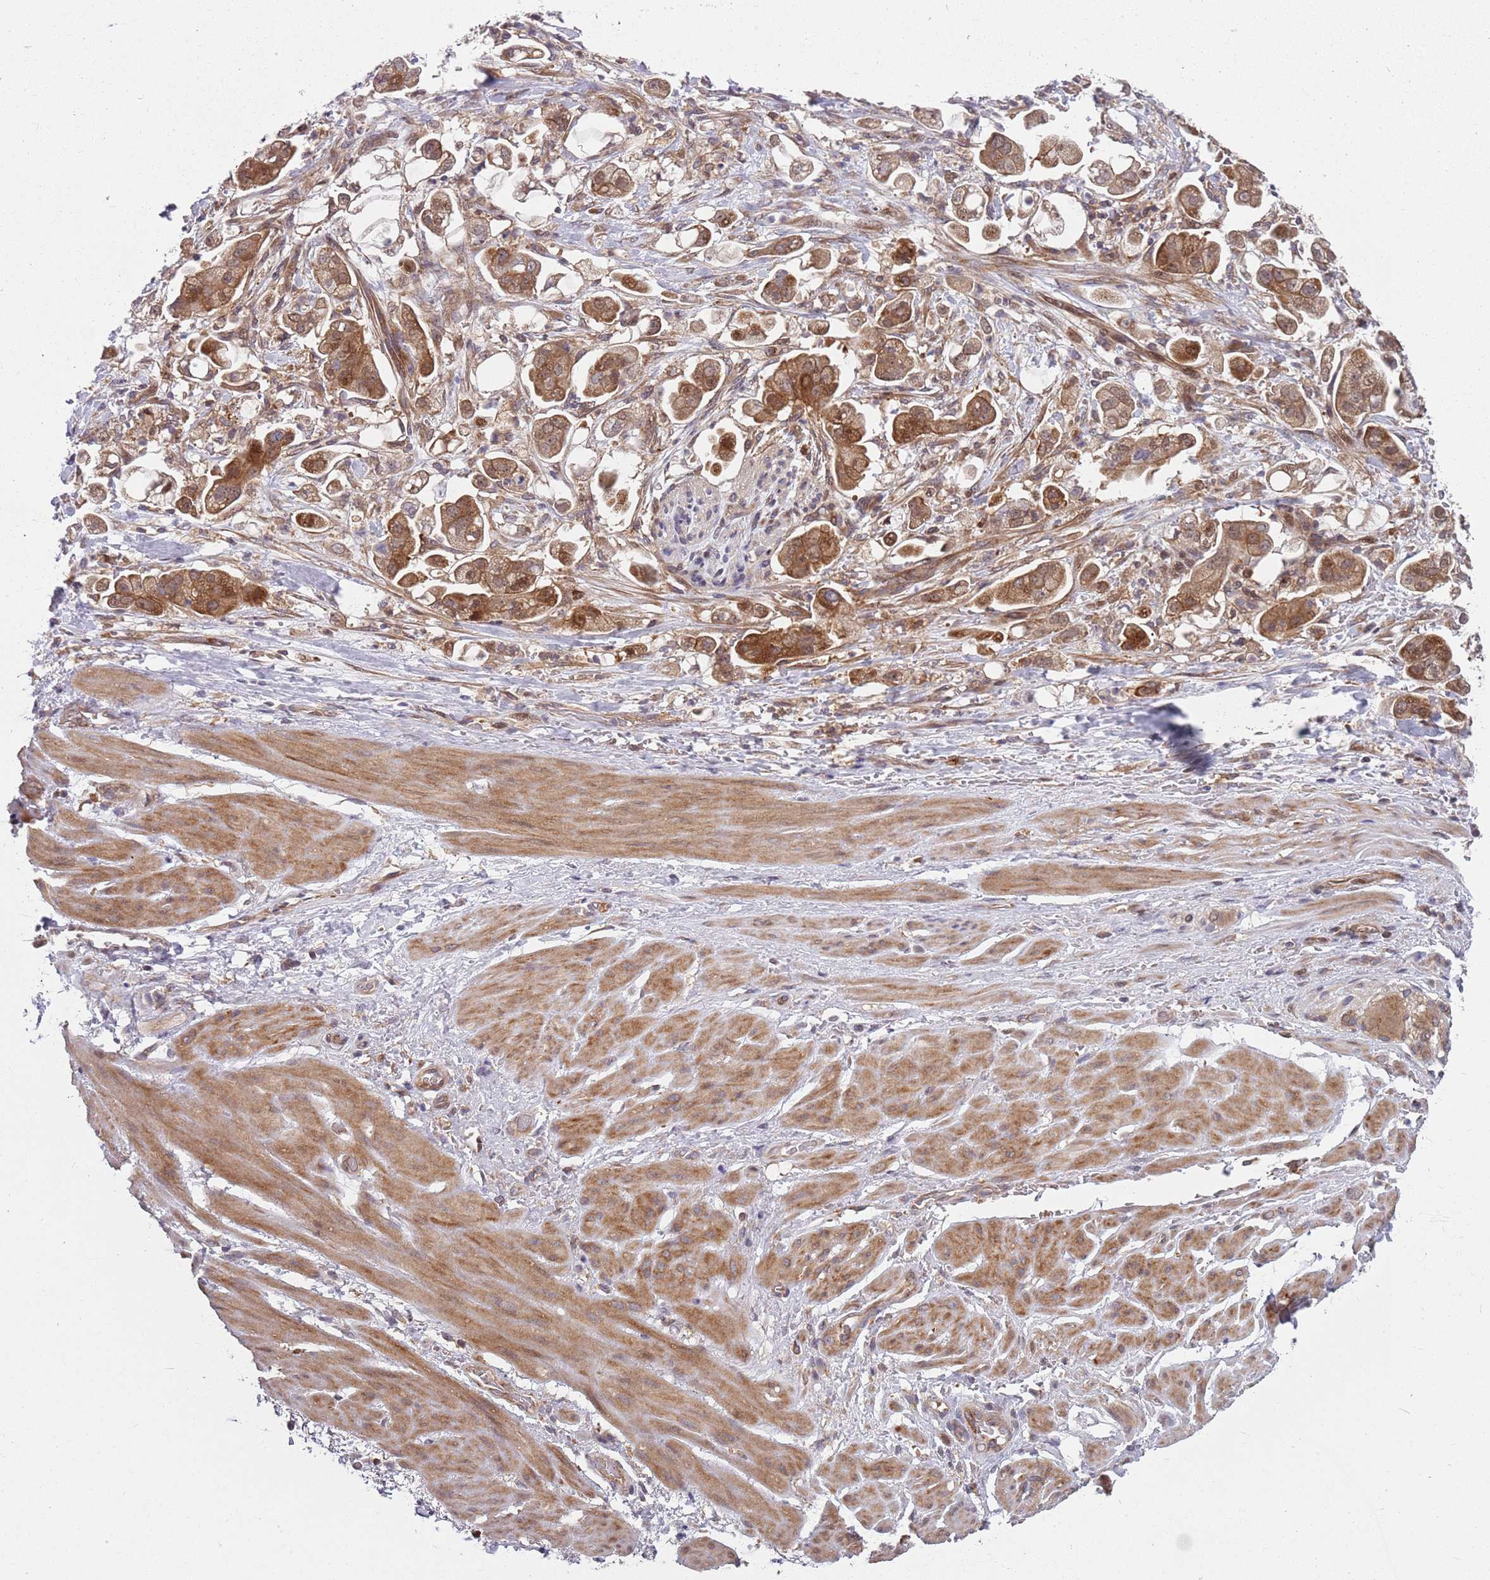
{"staining": {"intensity": "moderate", "quantity": ">75%", "location": "cytoplasmic/membranous,nuclear"}, "tissue": "stomach cancer", "cell_type": "Tumor cells", "image_type": "cancer", "snomed": [{"axis": "morphology", "description": "Adenocarcinoma, NOS"}, {"axis": "topography", "description": "Stomach"}], "caption": "Stomach cancer (adenocarcinoma) stained with a brown dye displays moderate cytoplasmic/membranous and nuclear positive staining in about >75% of tumor cells.", "gene": "GGA1", "patient": {"sex": "male", "age": 62}}